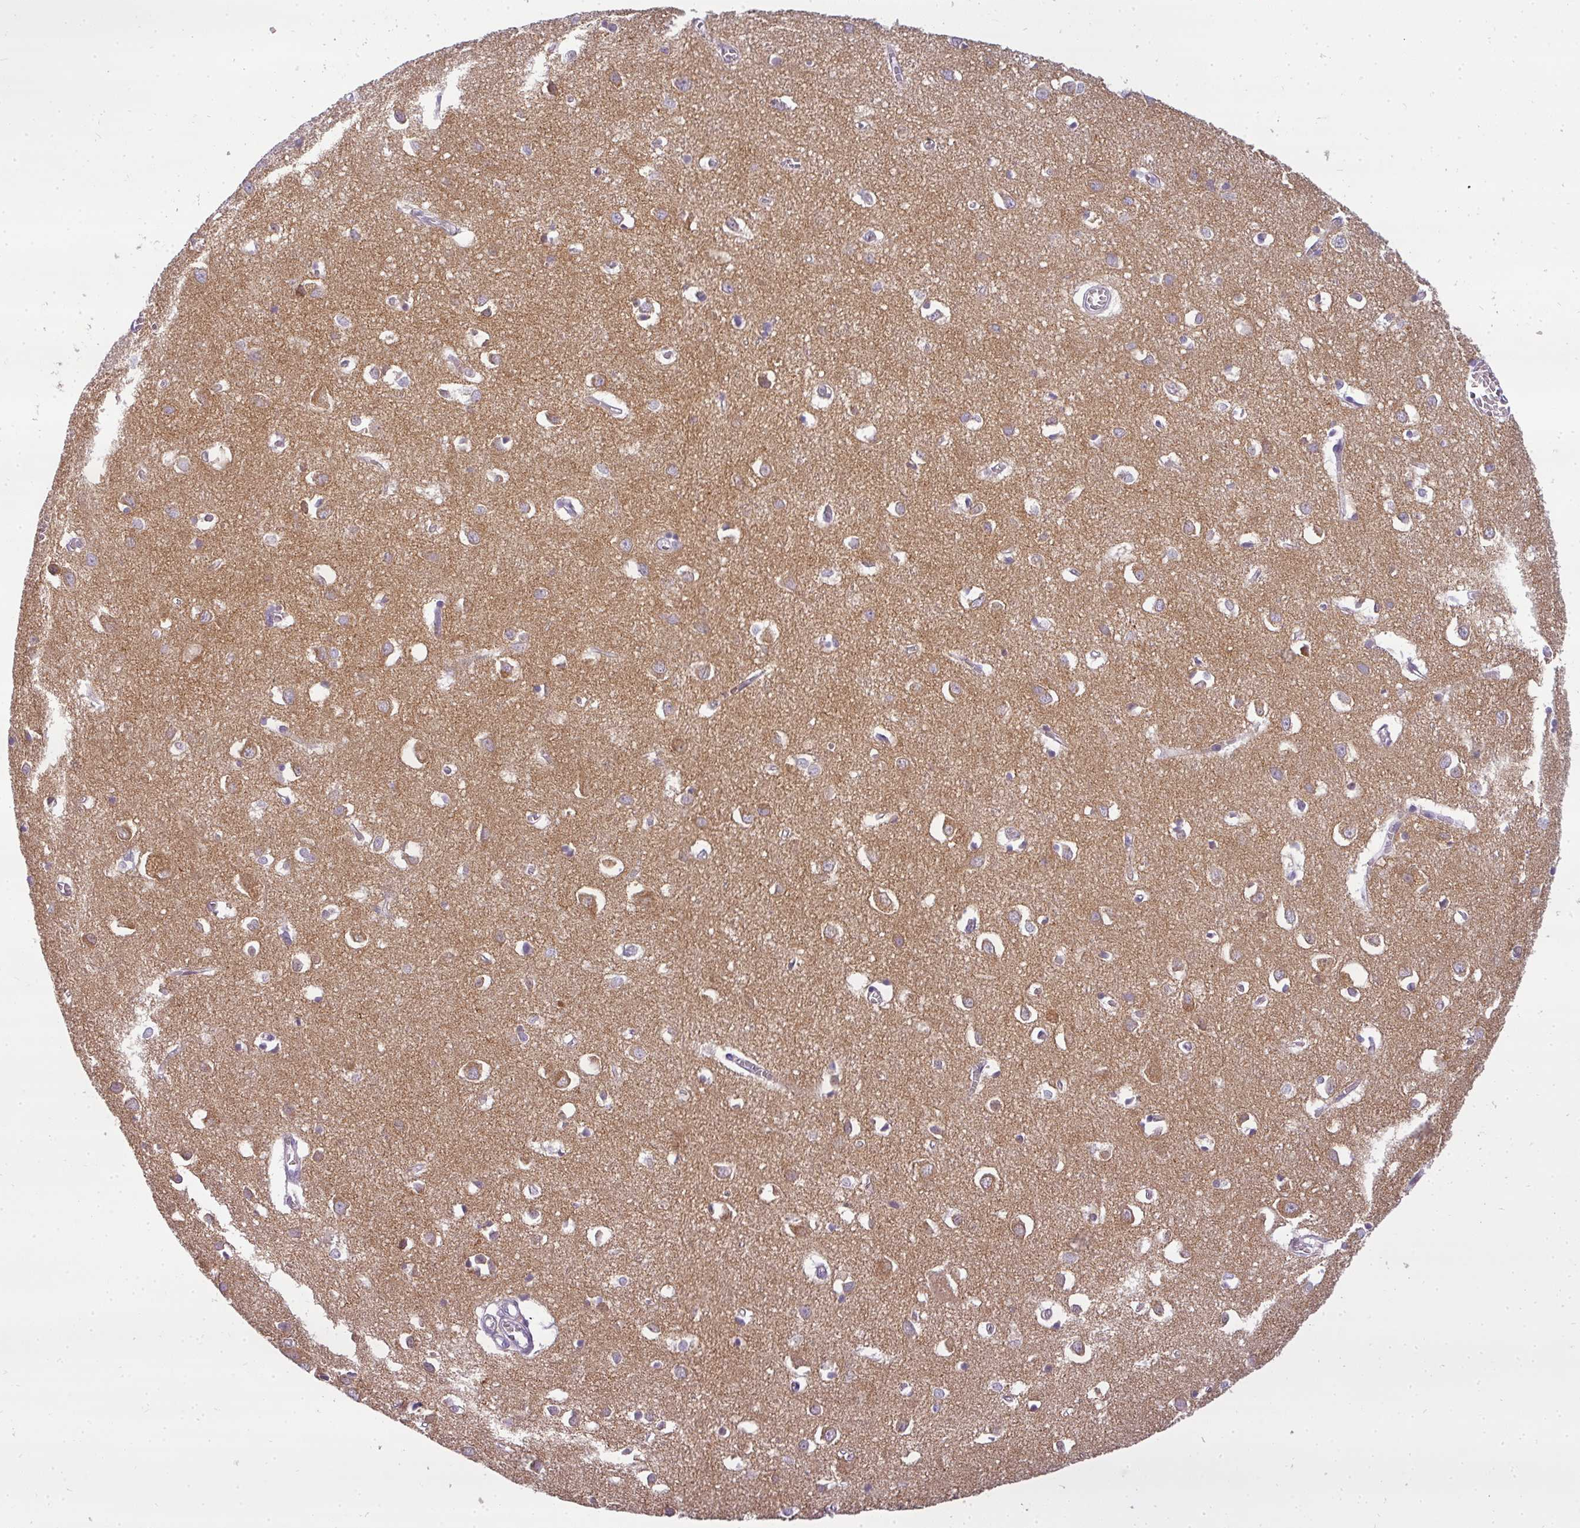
{"staining": {"intensity": "negative", "quantity": "none", "location": "none"}, "tissue": "cerebral cortex", "cell_type": "Endothelial cells", "image_type": "normal", "snomed": [{"axis": "morphology", "description": "Normal tissue, NOS"}, {"axis": "topography", "description": "Cerebral cortex"}], "caption": "Cerebral cortex stained for a protein using immunohistochemistry shows no staining endothelial cells.", "gene": "ATP6V1D", "patient": {"sex": "female", "age": 64}}